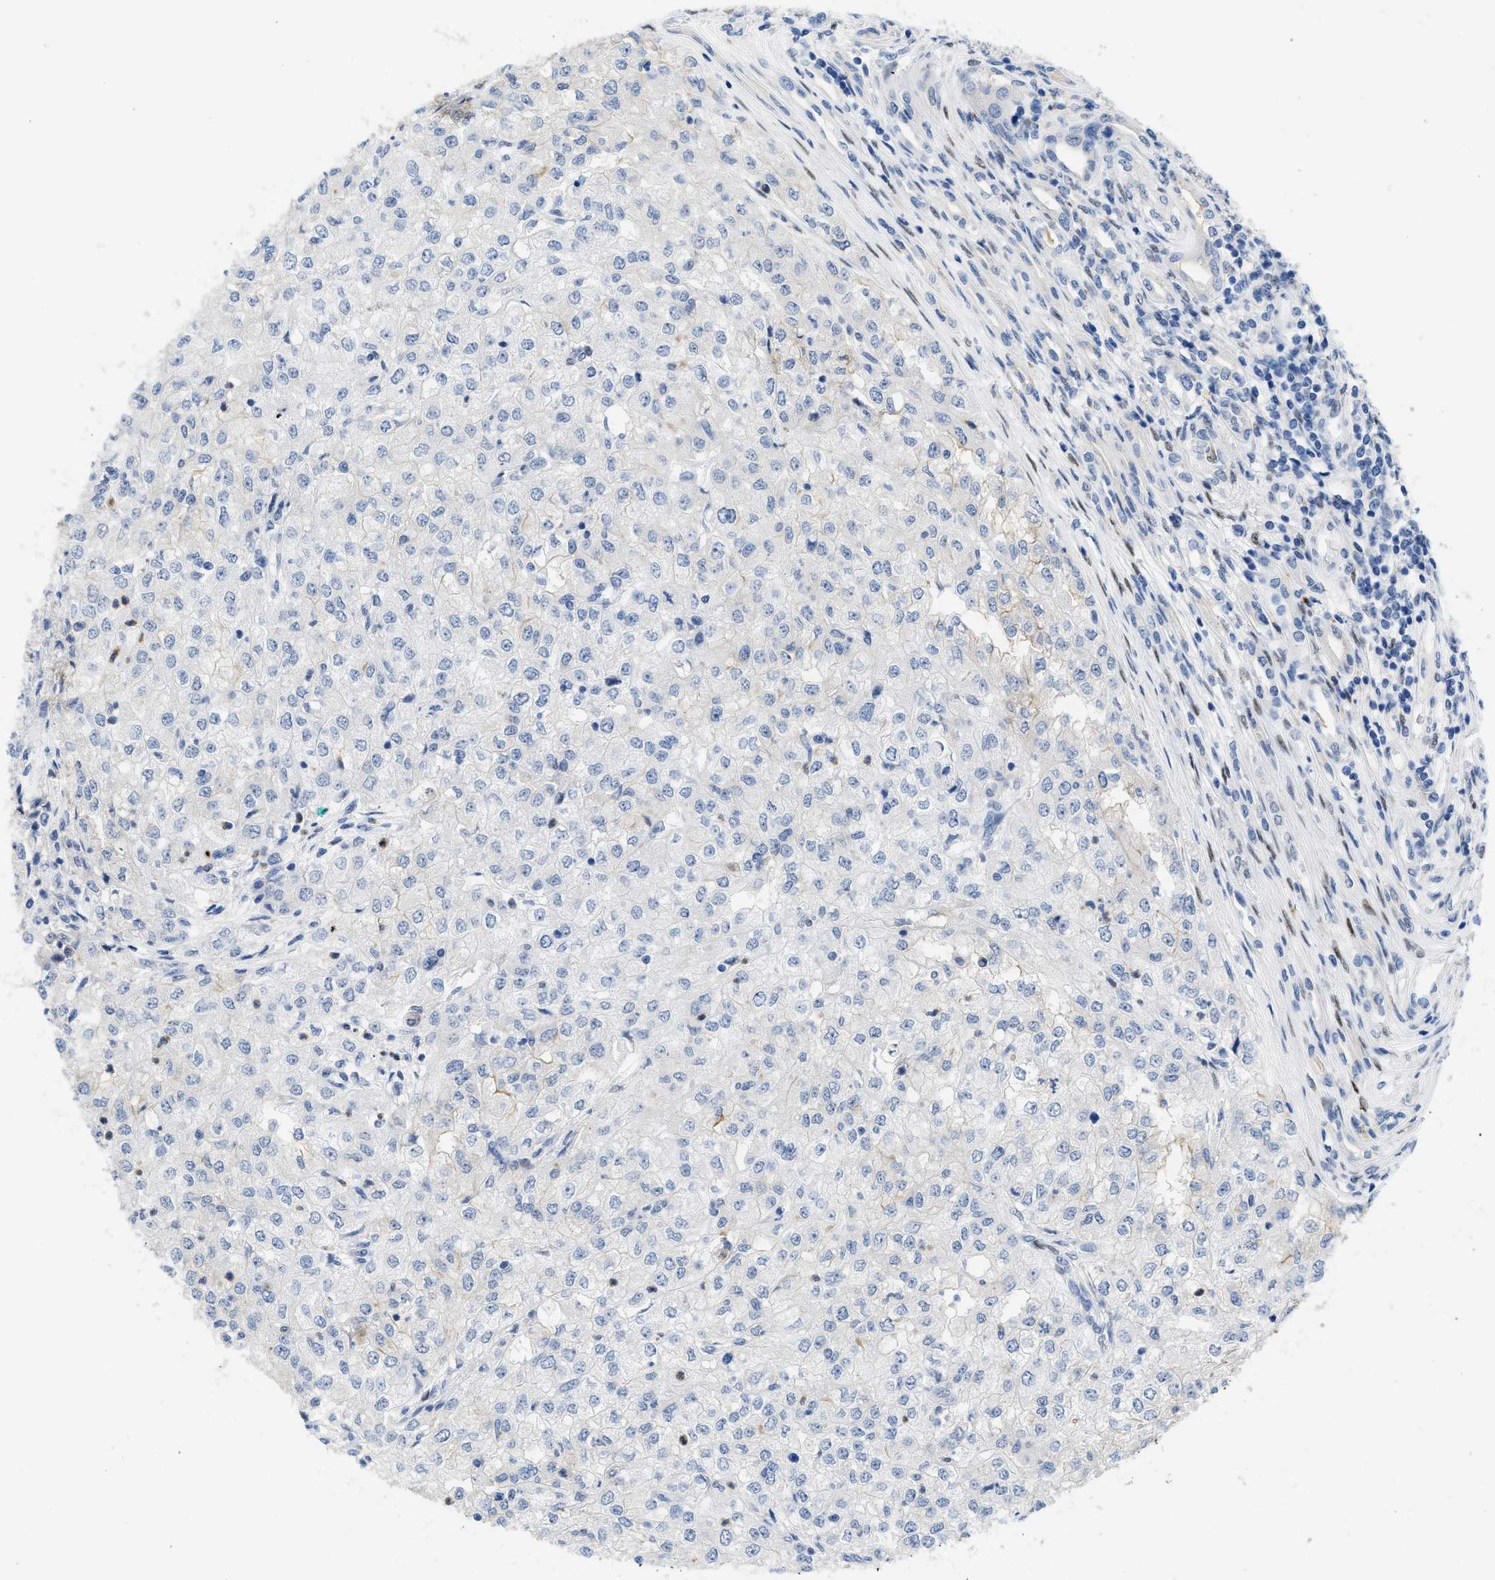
{"staining": {"intensity": "negative", "quantity": "none", "location": "none"}, "tissue": "renal cancer", "cell_type": "Tumor cells", "image_type": "cancer", "snomed": [{"axis": "morphology", "description": "Adenocarcinoma, NOS"}, {"axis": "topography", "description": "Kidney"}], "caption": "Tumor cells show no significant protein staining in adenocarcinoma (renal).", "gene": "NFIX", "patient": {"sex": "female", "age": 54}}